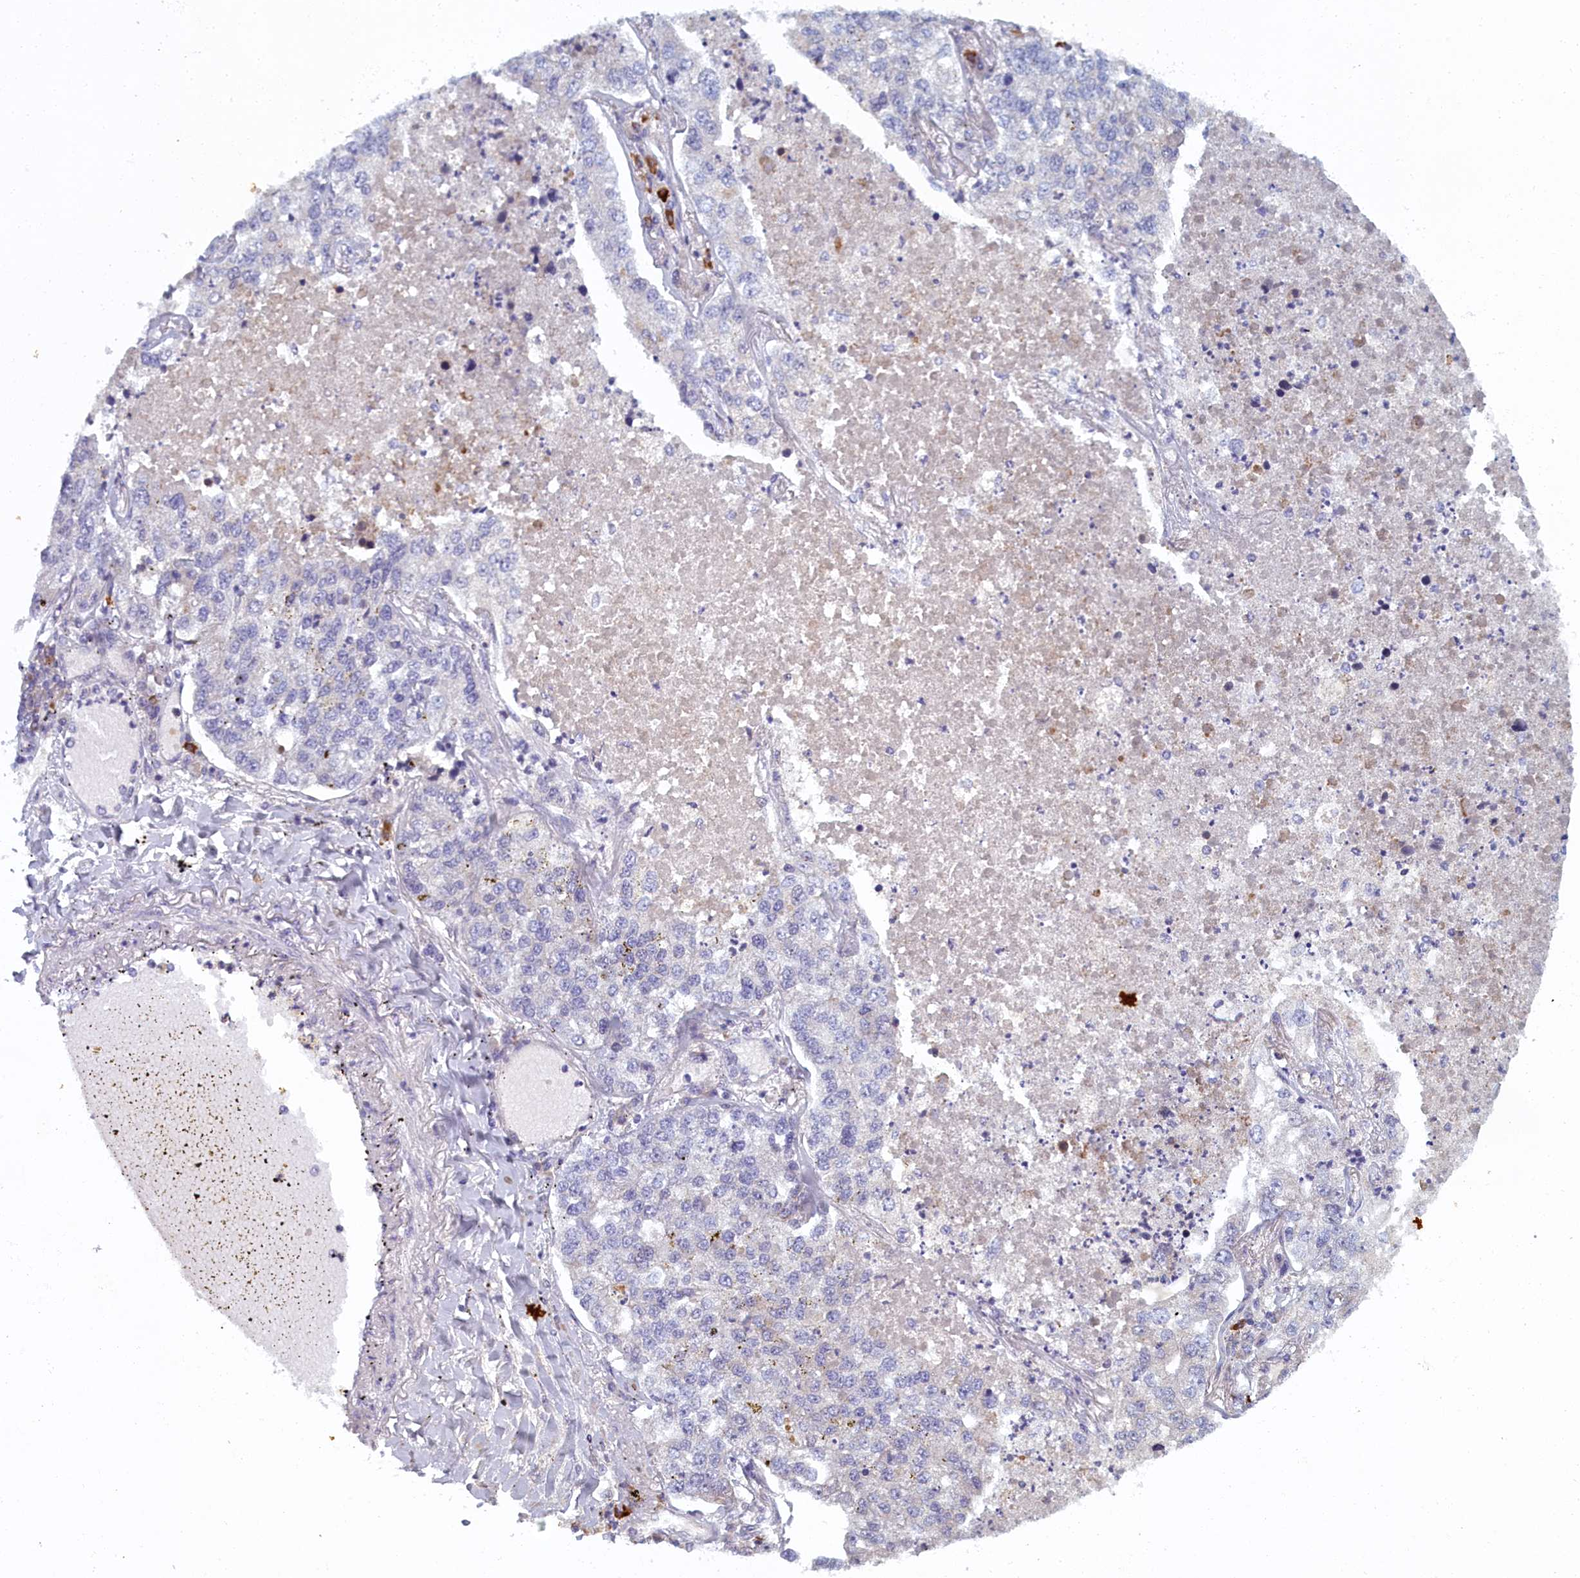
{"staining": {"intensity": "negative", "quantity": "none", "location": "none"}, "tissue": "lung cancer", "cell_type": "Tumor cells", "image_type": "cancer", "snomed": [{"axis": "morphology", "description": "Adenocarcinoma, NOS"}, {"axis": "topography", "description": "Lung"}], "caption": "Immunohistochemistry (IHC) of lung adenocarcinoma displays no expression in tumor cells.", "gene": "DNAJC17", "patient": {"sex": "male", "age": 49}}